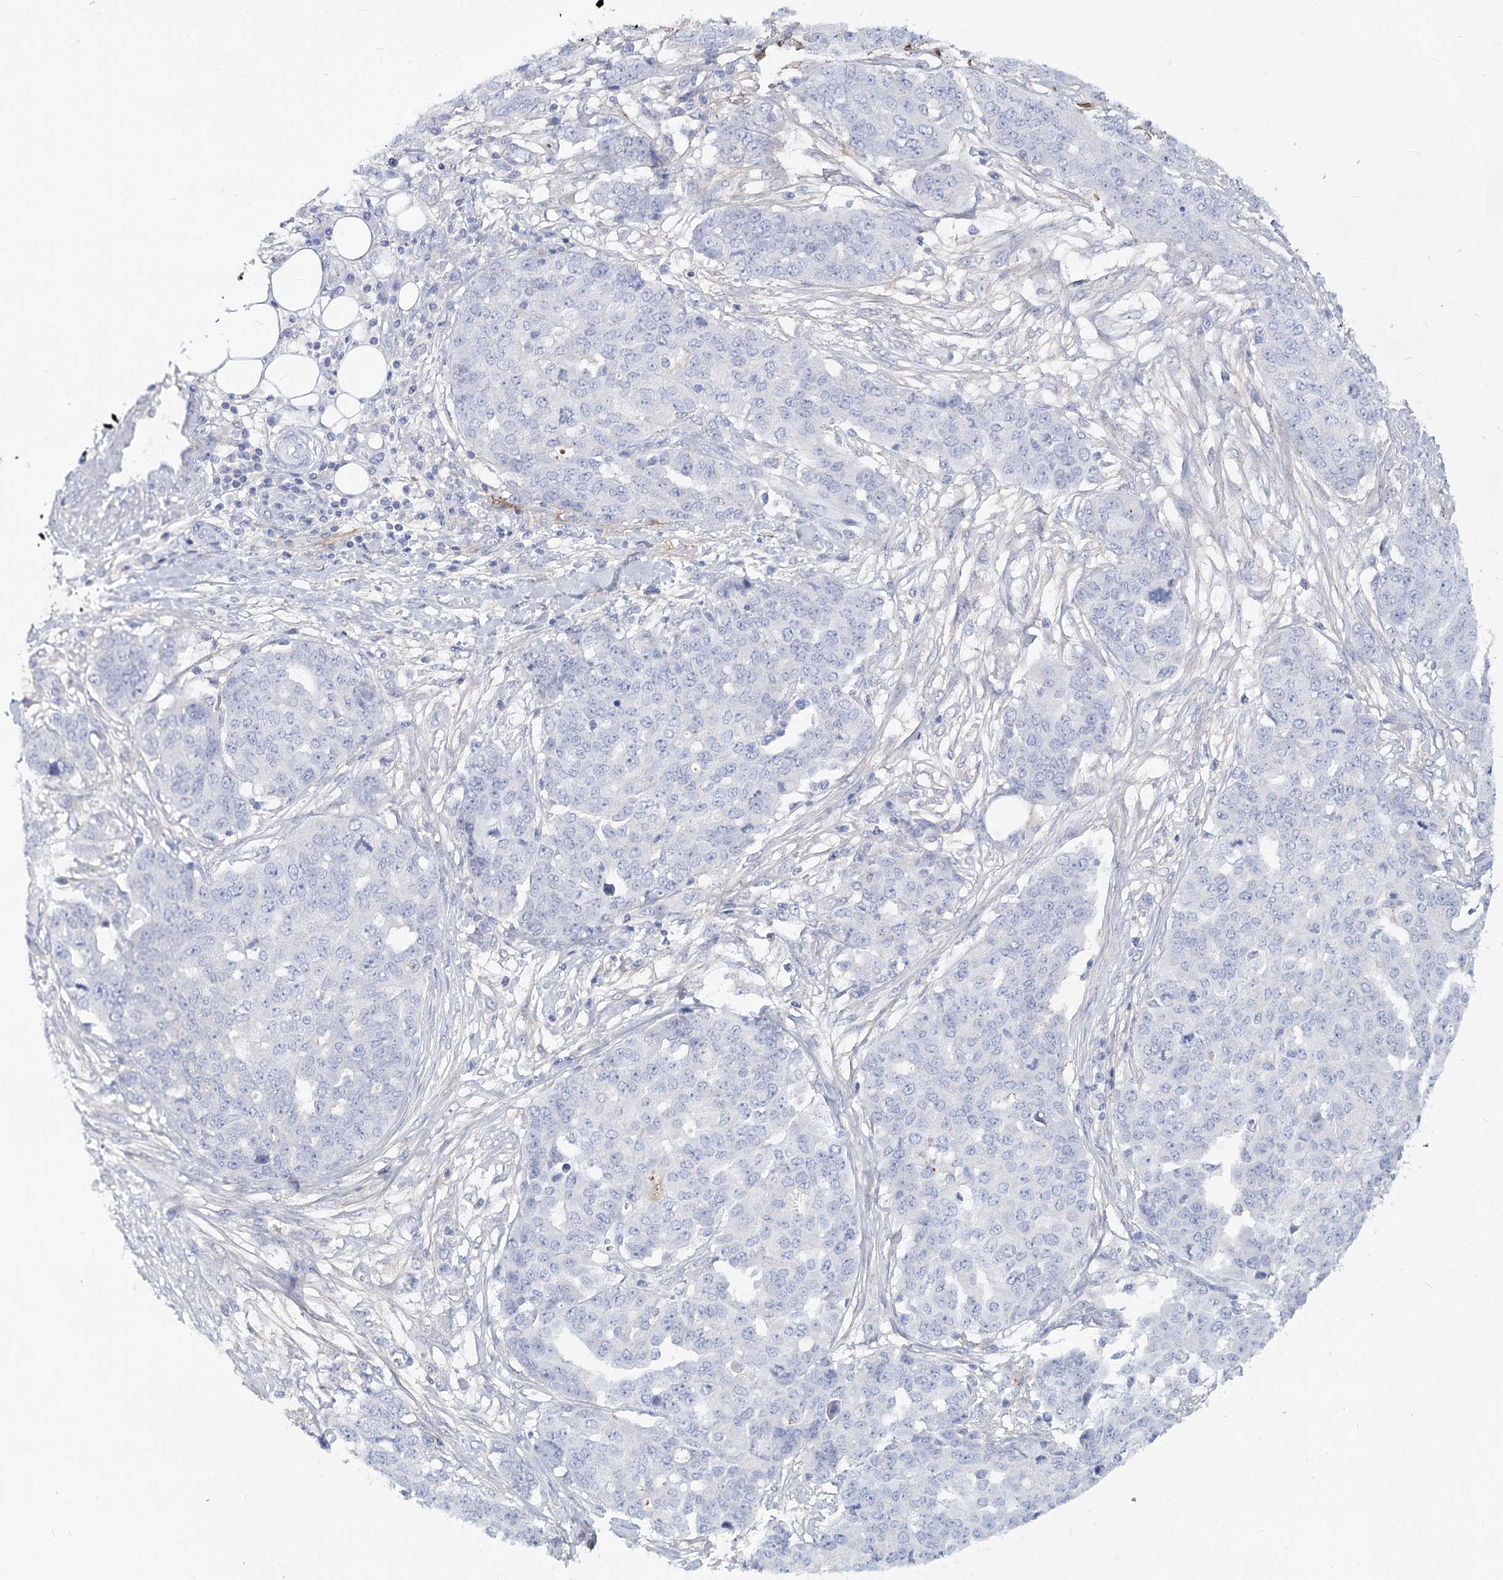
{"staining": {"intensity": "negative", "quantity": "none", "location": "none"}, "tissue": "ovarian cancer", "cell_type": "Tumor cells", "image_type": "cancer", "snomed": [{"axis": "morphology", "description": "Cystadenocarcinoma, serous, NOS"}, {"axis": "topography", "description": "Soft tissue"}, {"axis": "topography", "description": "Ovary"}], "caption": "DAB (3,3'-diaminobenzidine) immunohistochemical staining of human ovarian cancer reveals no significant expression in tumor cells.", "gene": "TASOR2", "patient": {"sex": "female", "age": 57}}